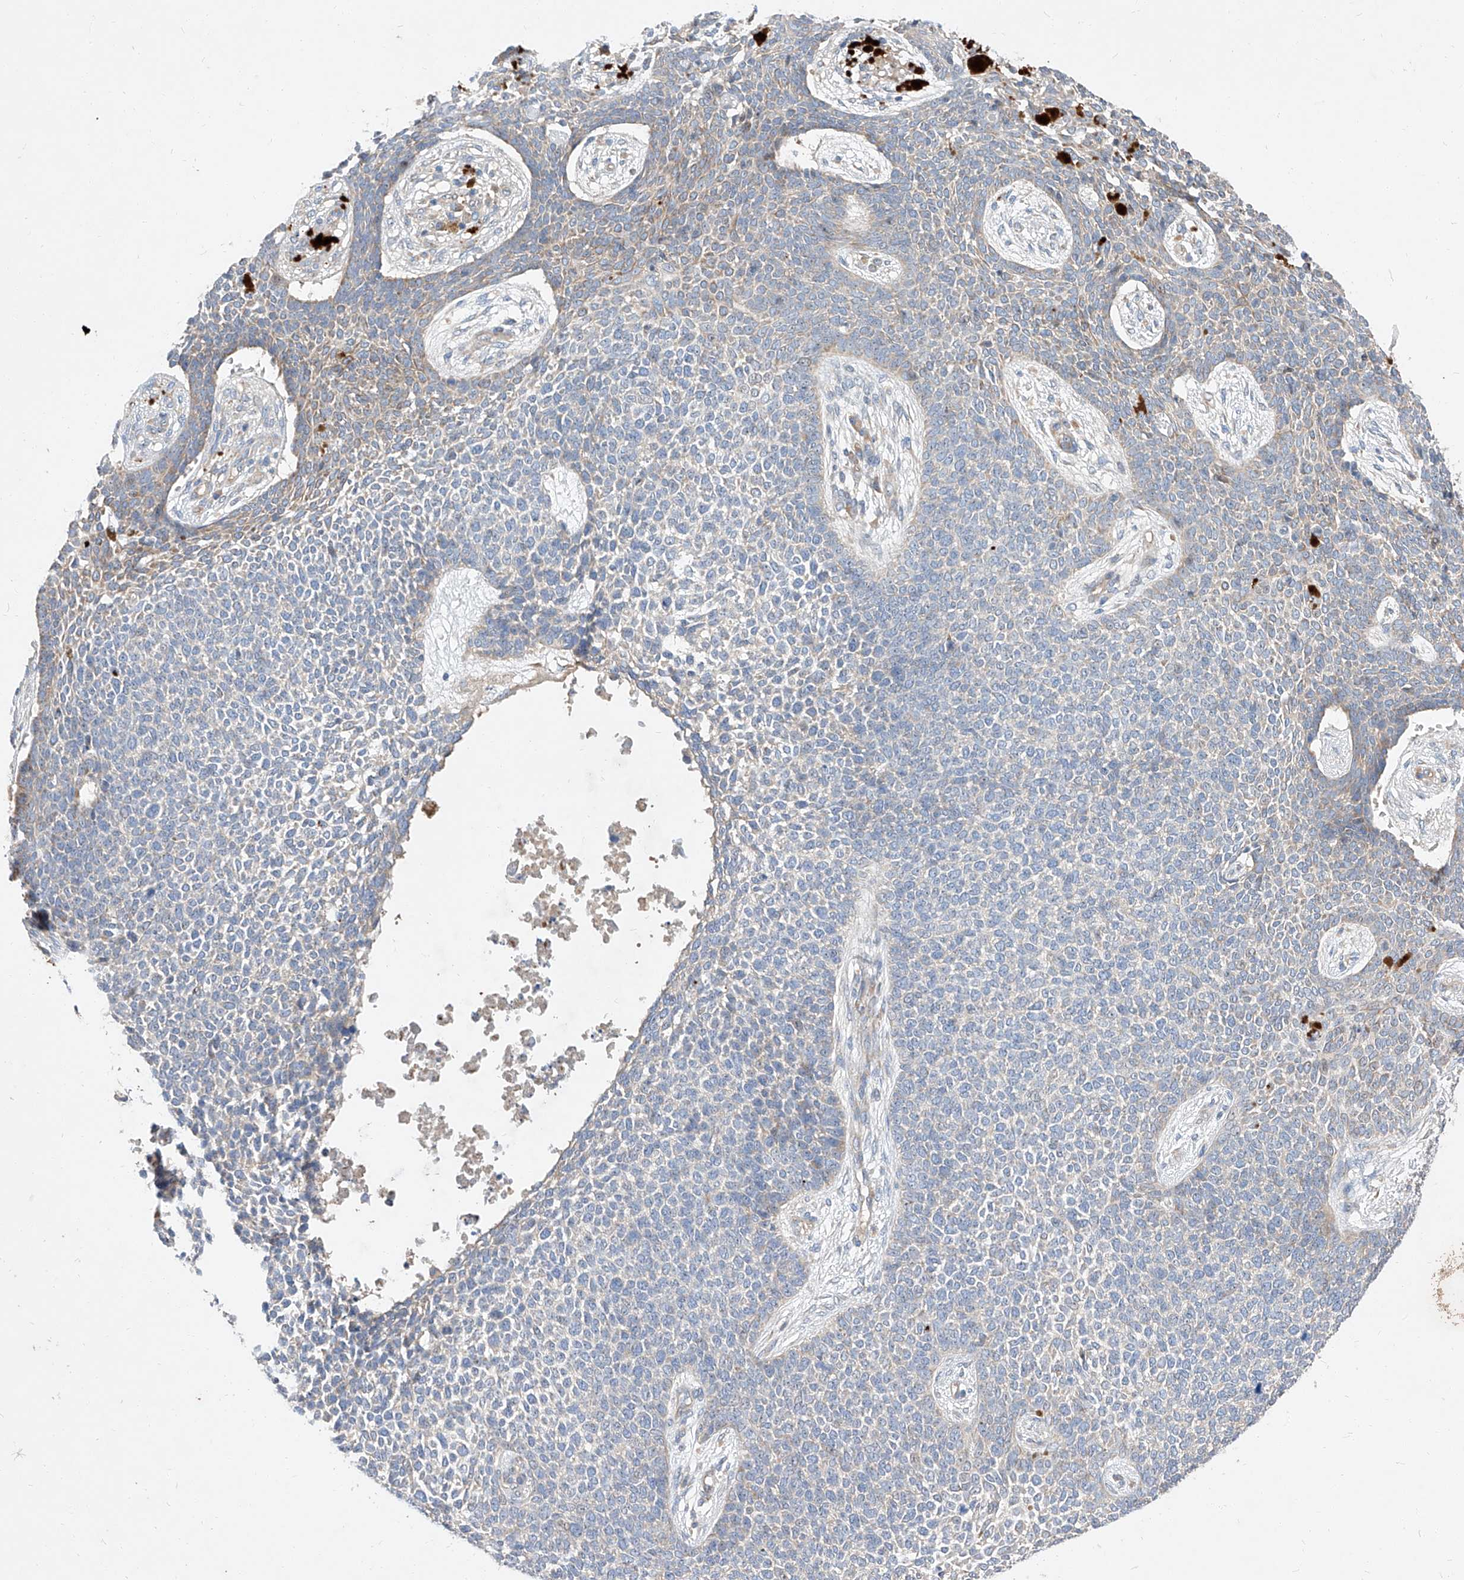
{"staining": {"intensity": "negative", "quantity": "none", "location": "none"}, "tissue": "skin cancer", "cell_type": "Tumor cells", "image_type": "cancer", "snomed": [{"axis": "morphology", "description": "Basal cell carcinoma"}, {"axis": "topography", "description": "Skin"}], "caption": "Human skin basal cell carcinoma stained for a protein using IHC displays no expression in tumor cells.", "gene": "DIRAS3", "patient": {"sex": "female", "age": 84}}